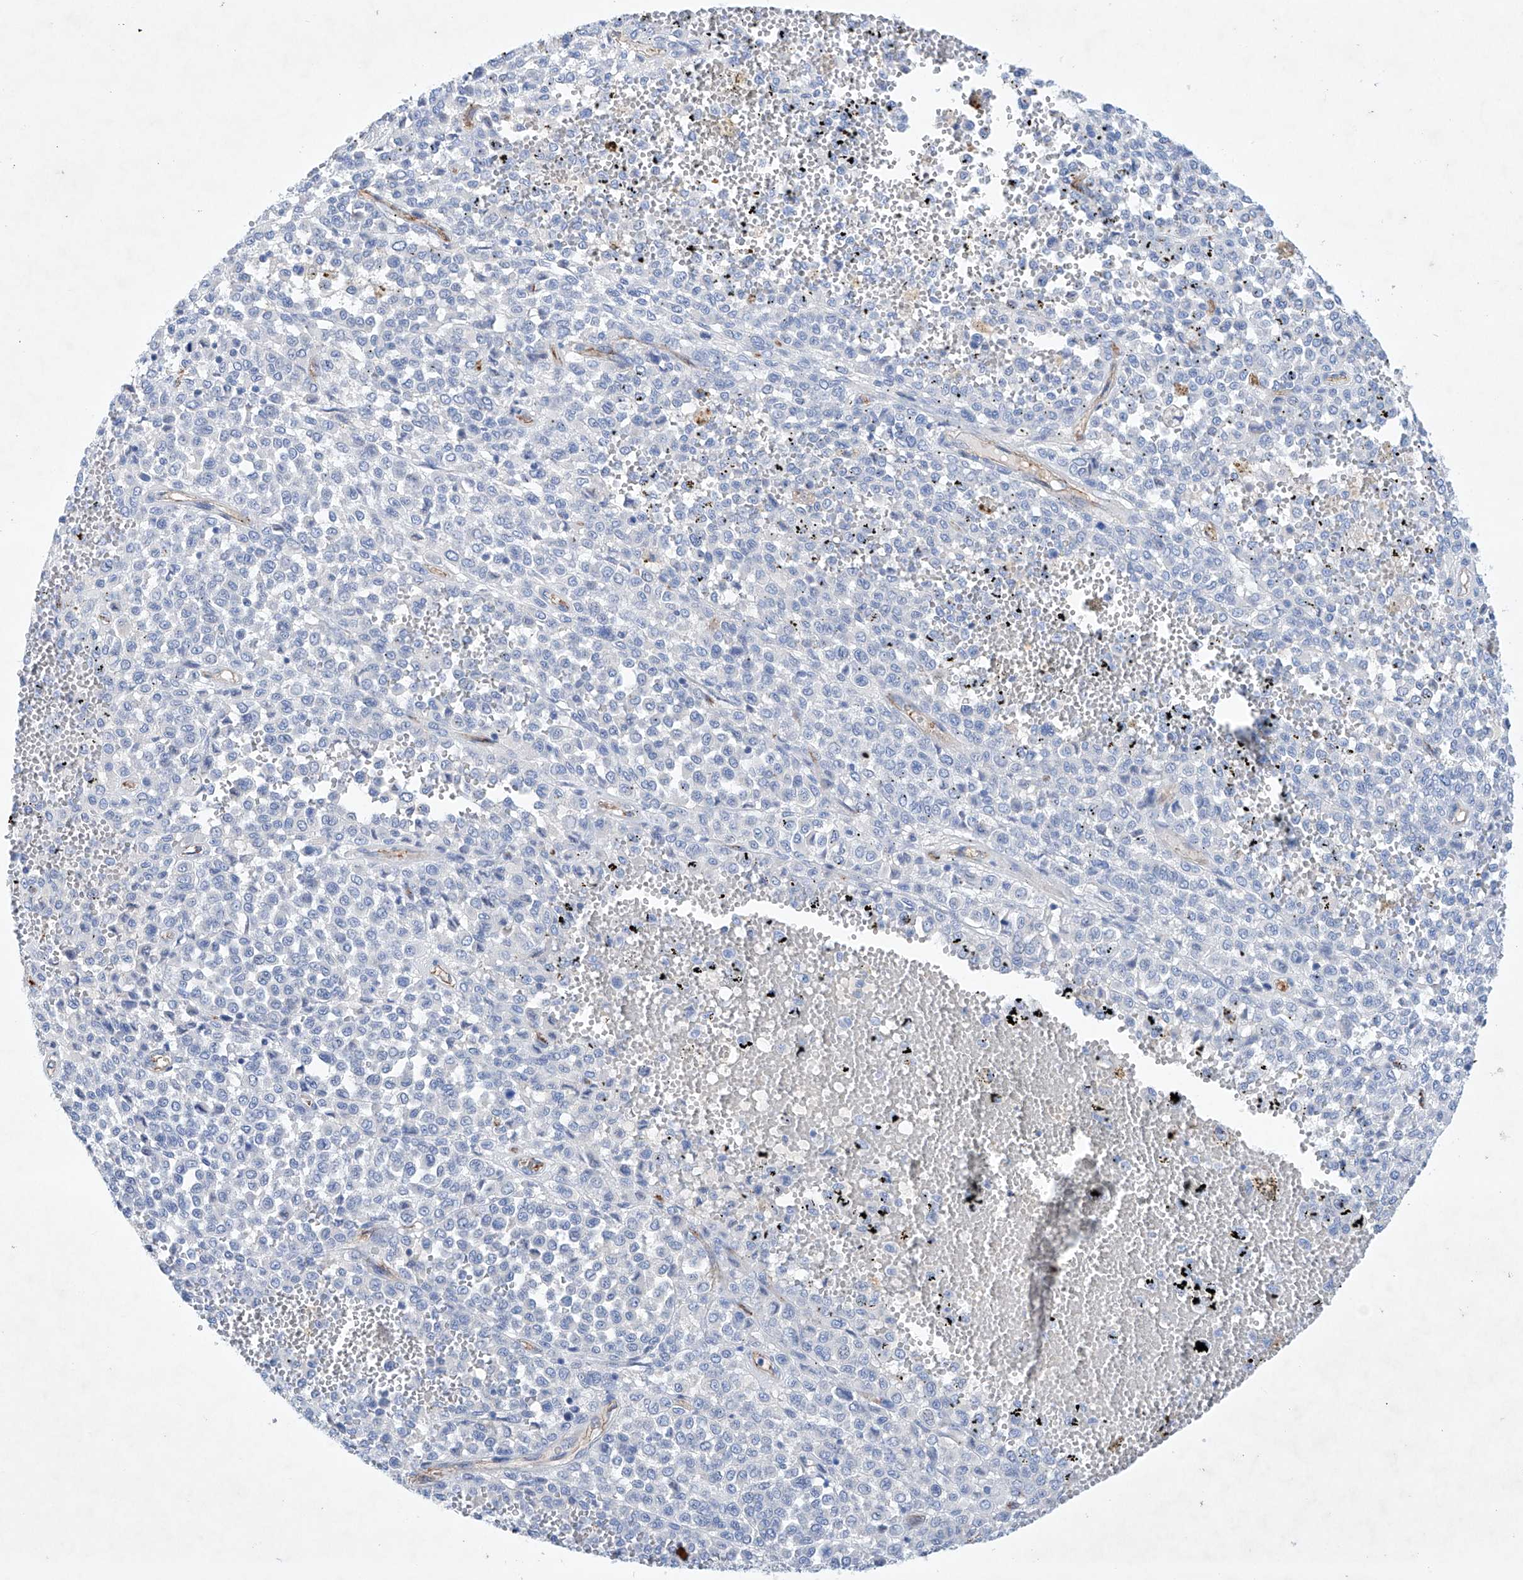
{"staining": {"intensity": "negative", "quantity": "none", "location": "none"}, "tissue": "melanoma", "cell_type": "Tumor cells", "image_type": "cancer", "snomed": [{"axis": "morphology", "description": "Malignant melanoma, Metastatic site"}, {"axis": "topography", "description": "Pancreas"}], "caption": "High power microscopy micrograph of an IHC histopathology image of melanoma, revealing no significant positivity in tumor cells.", "gene": "ETV7", "patient": {"sex": "female", "age": 30}}